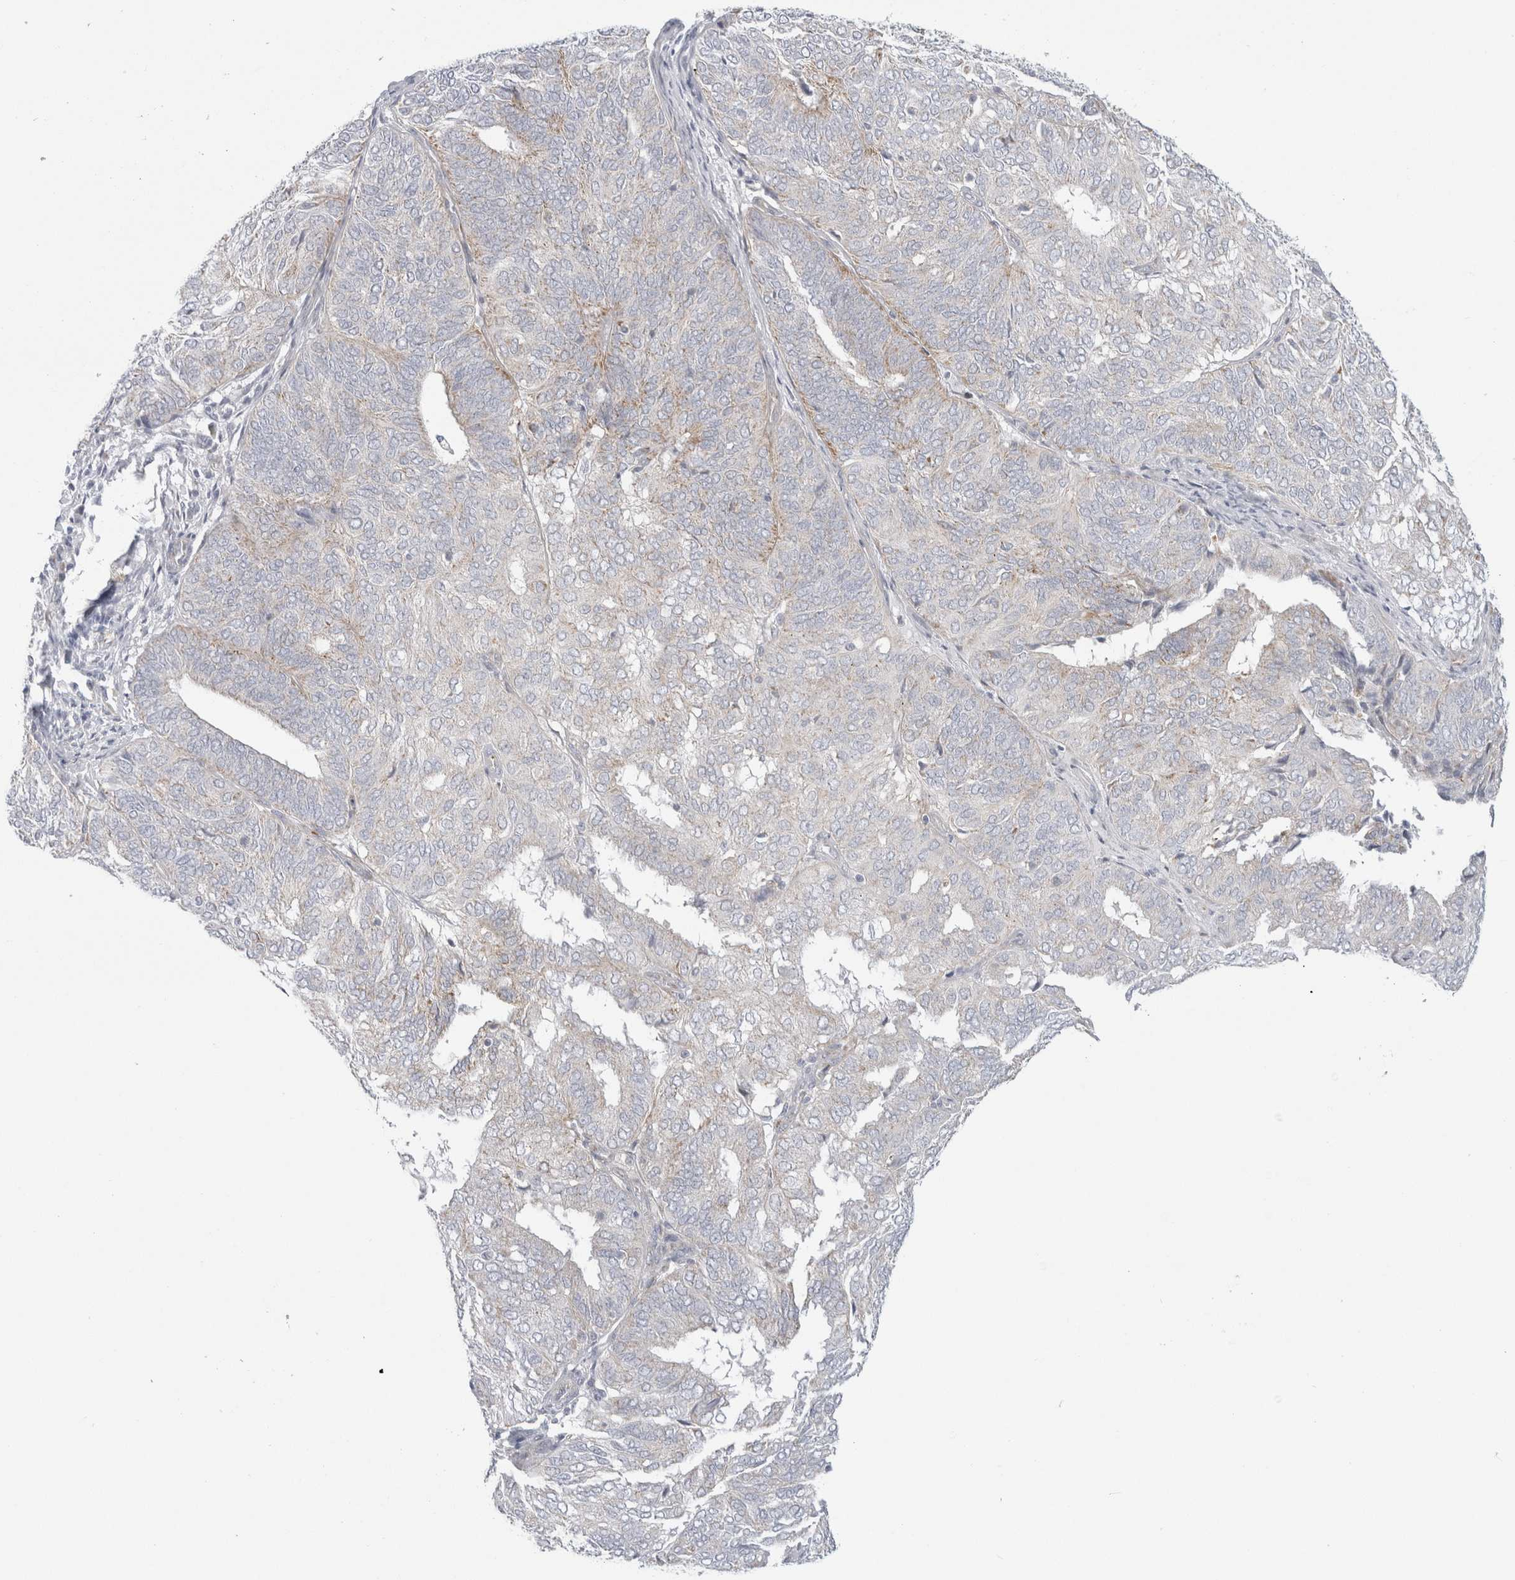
{"staining": {"intensity": "weak", "quantity": "<25%", "location": "cytoplasmic/membranous"}, "tissue": "endometrial cancer", "cell_type": "Tumor cells", "image_type": "cancer", "snomed": [{"axis": "morphology", "description": "Adenocarcinoma, NOS"}, {"axis": "topography", "description": "Uterus"}], "caption": "Endometrial cancer (adenocarcinoma) was stained to show a protein in brown. There is no significant positivity in tumor cells.", "gene": "FAHD1", "patient": {"sex": "female", "age": 60}}